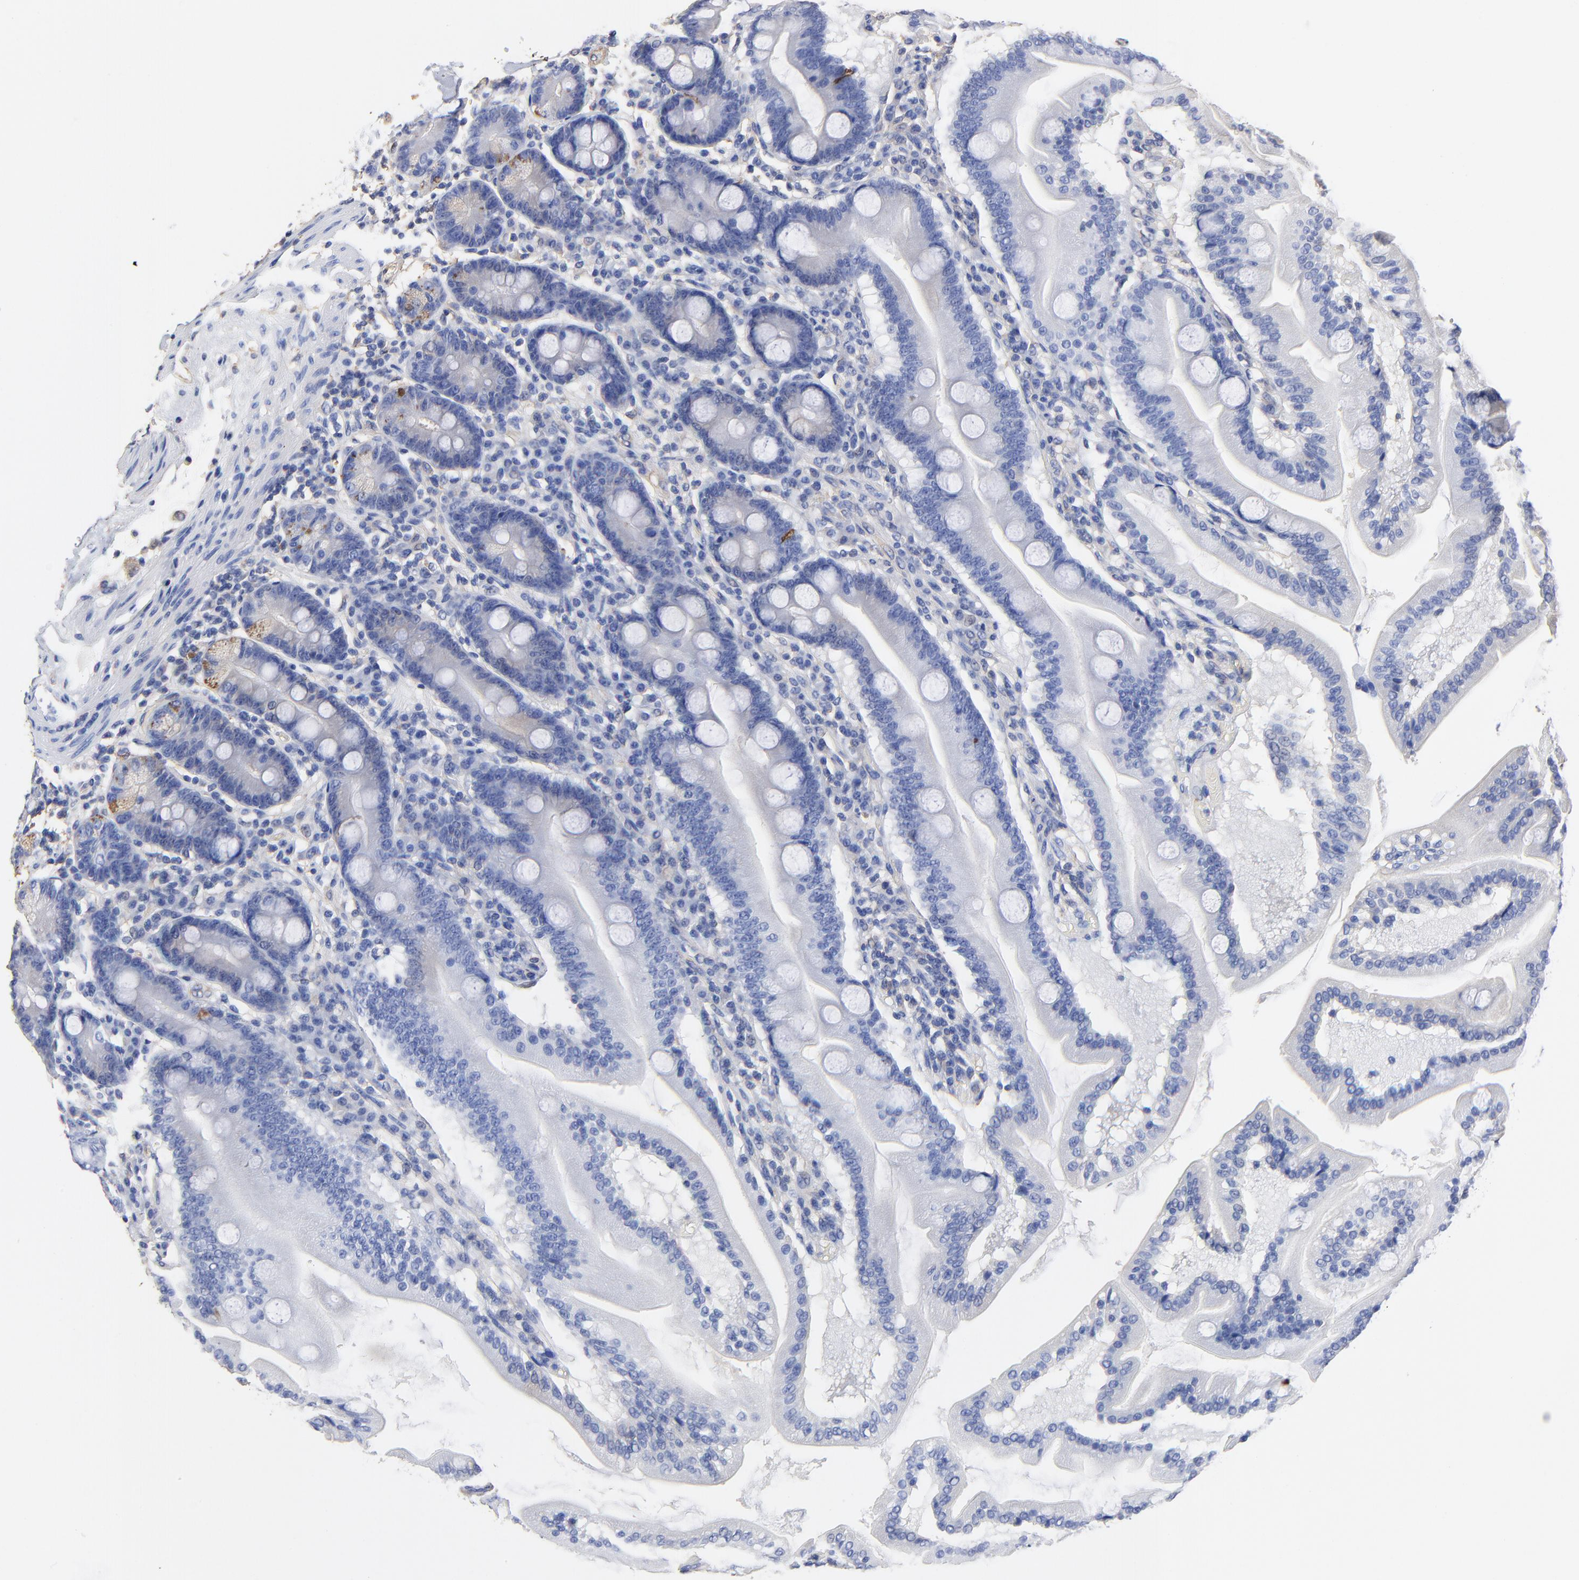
{"staining": {"intensity": "negative", "quantity": "none", "location": "none"}, "tissue": "duodenum", "cell_type": "Glandular cells", "image_type": "normal", "snomed": [{"axis": "morphology", "description": "Normal tissue, NOS"}, {"axis": "topography", "description": "Duodenum"}], "caption": "The immunohistochemistry image has no significant expression in glandular cells of duodenum. The staining is performed using DAB brown chromogen with nuclei counter-stained in using hematoxylin.", "gene": "TAGLN2", "patient": {"sex": "female", "age": 64}}